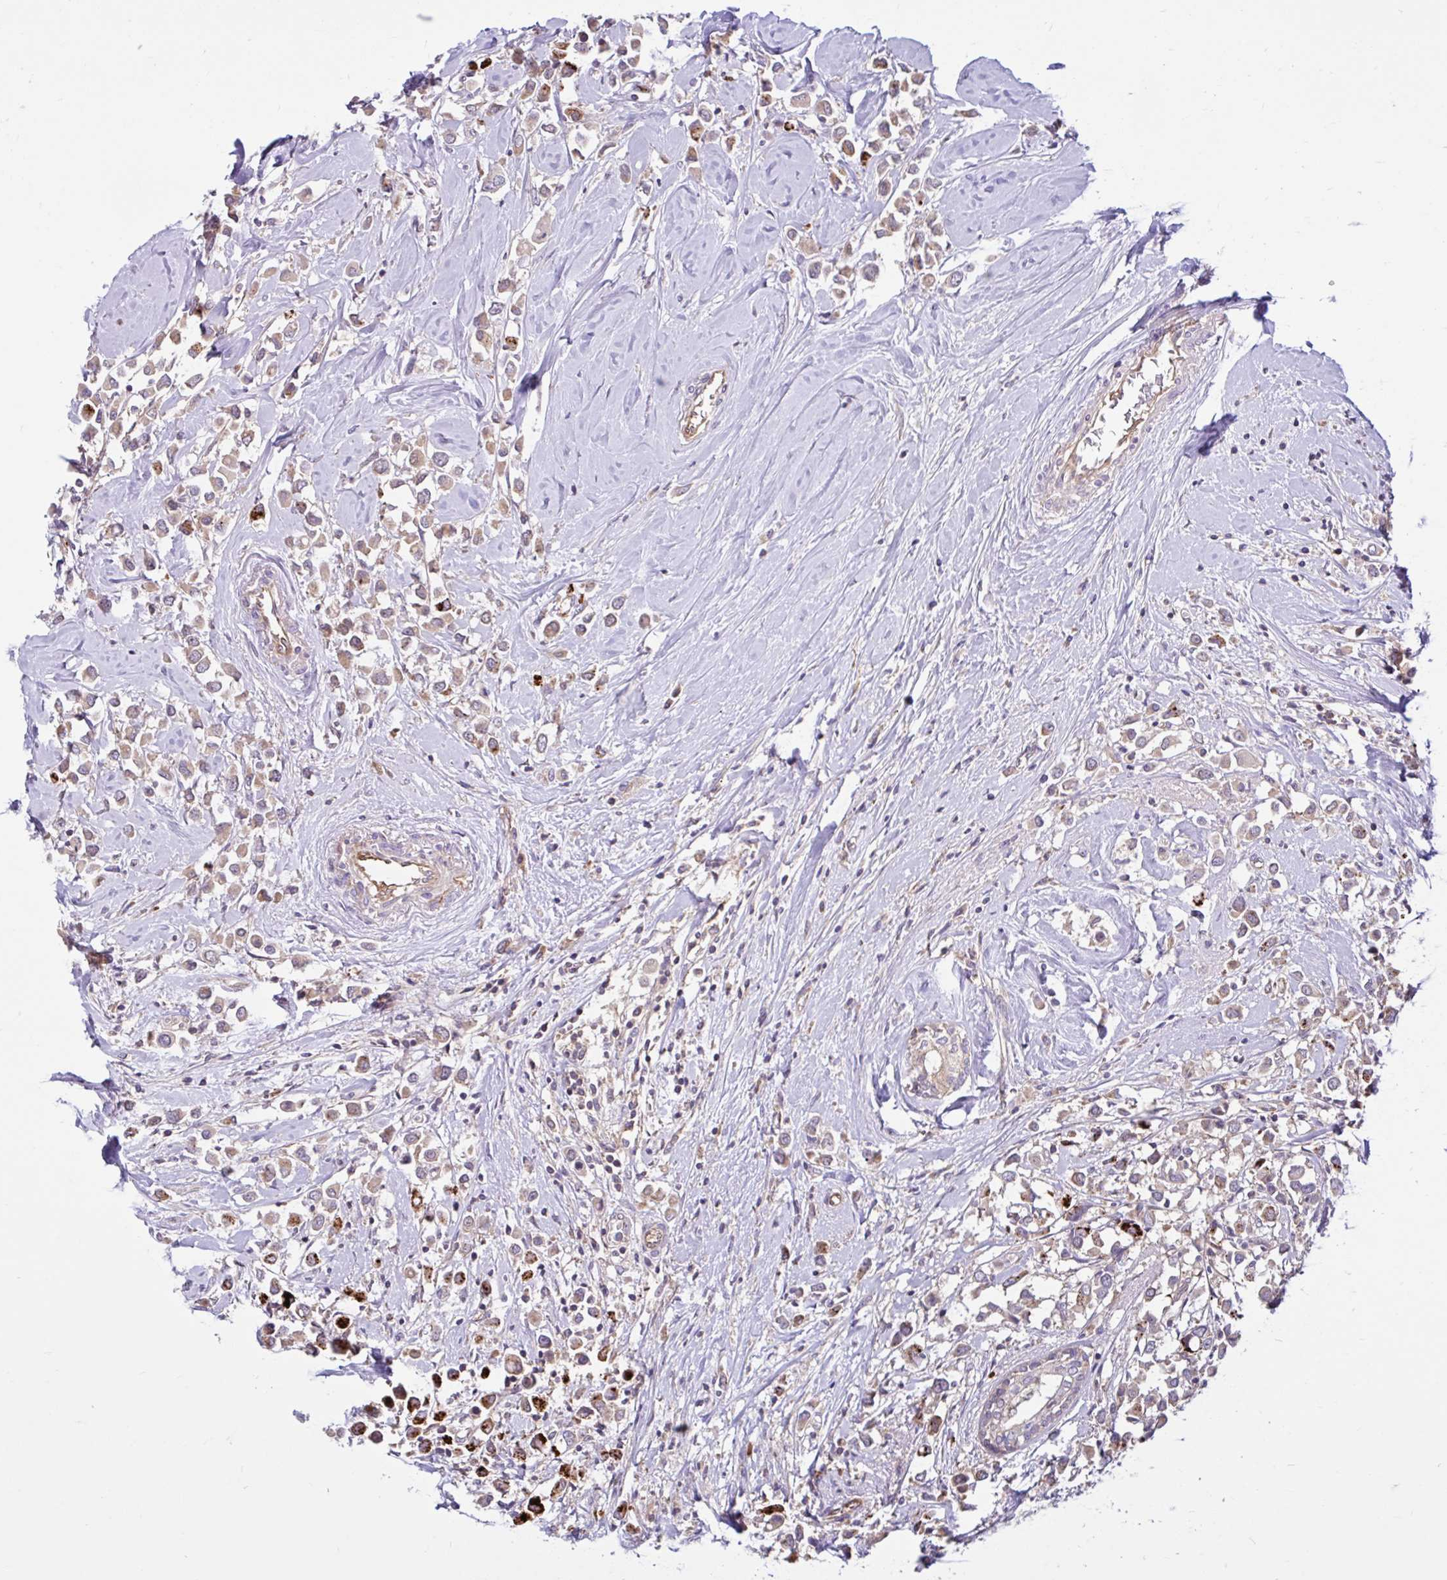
{"staining": {"intensity": "weak", "quantity": ">75%", "location": "cytoplasmic/membranous"}, "tissue": "breast cancer", "cell_type": "Tumor cells", "image_type": "cancer", "snomed": [{"axis": "morphology", "description": "Duct carcinoma"}, {"axis": "topography", "description": "Breast"}], "caption": "A brown stain highlights weak cytoplasmic/membranous expression of a protein in breast cancer (invasive ductal carcinoma) tumor cells.", "gene": "NTPCR", "patient": {"sex": "female", "age": 61}}